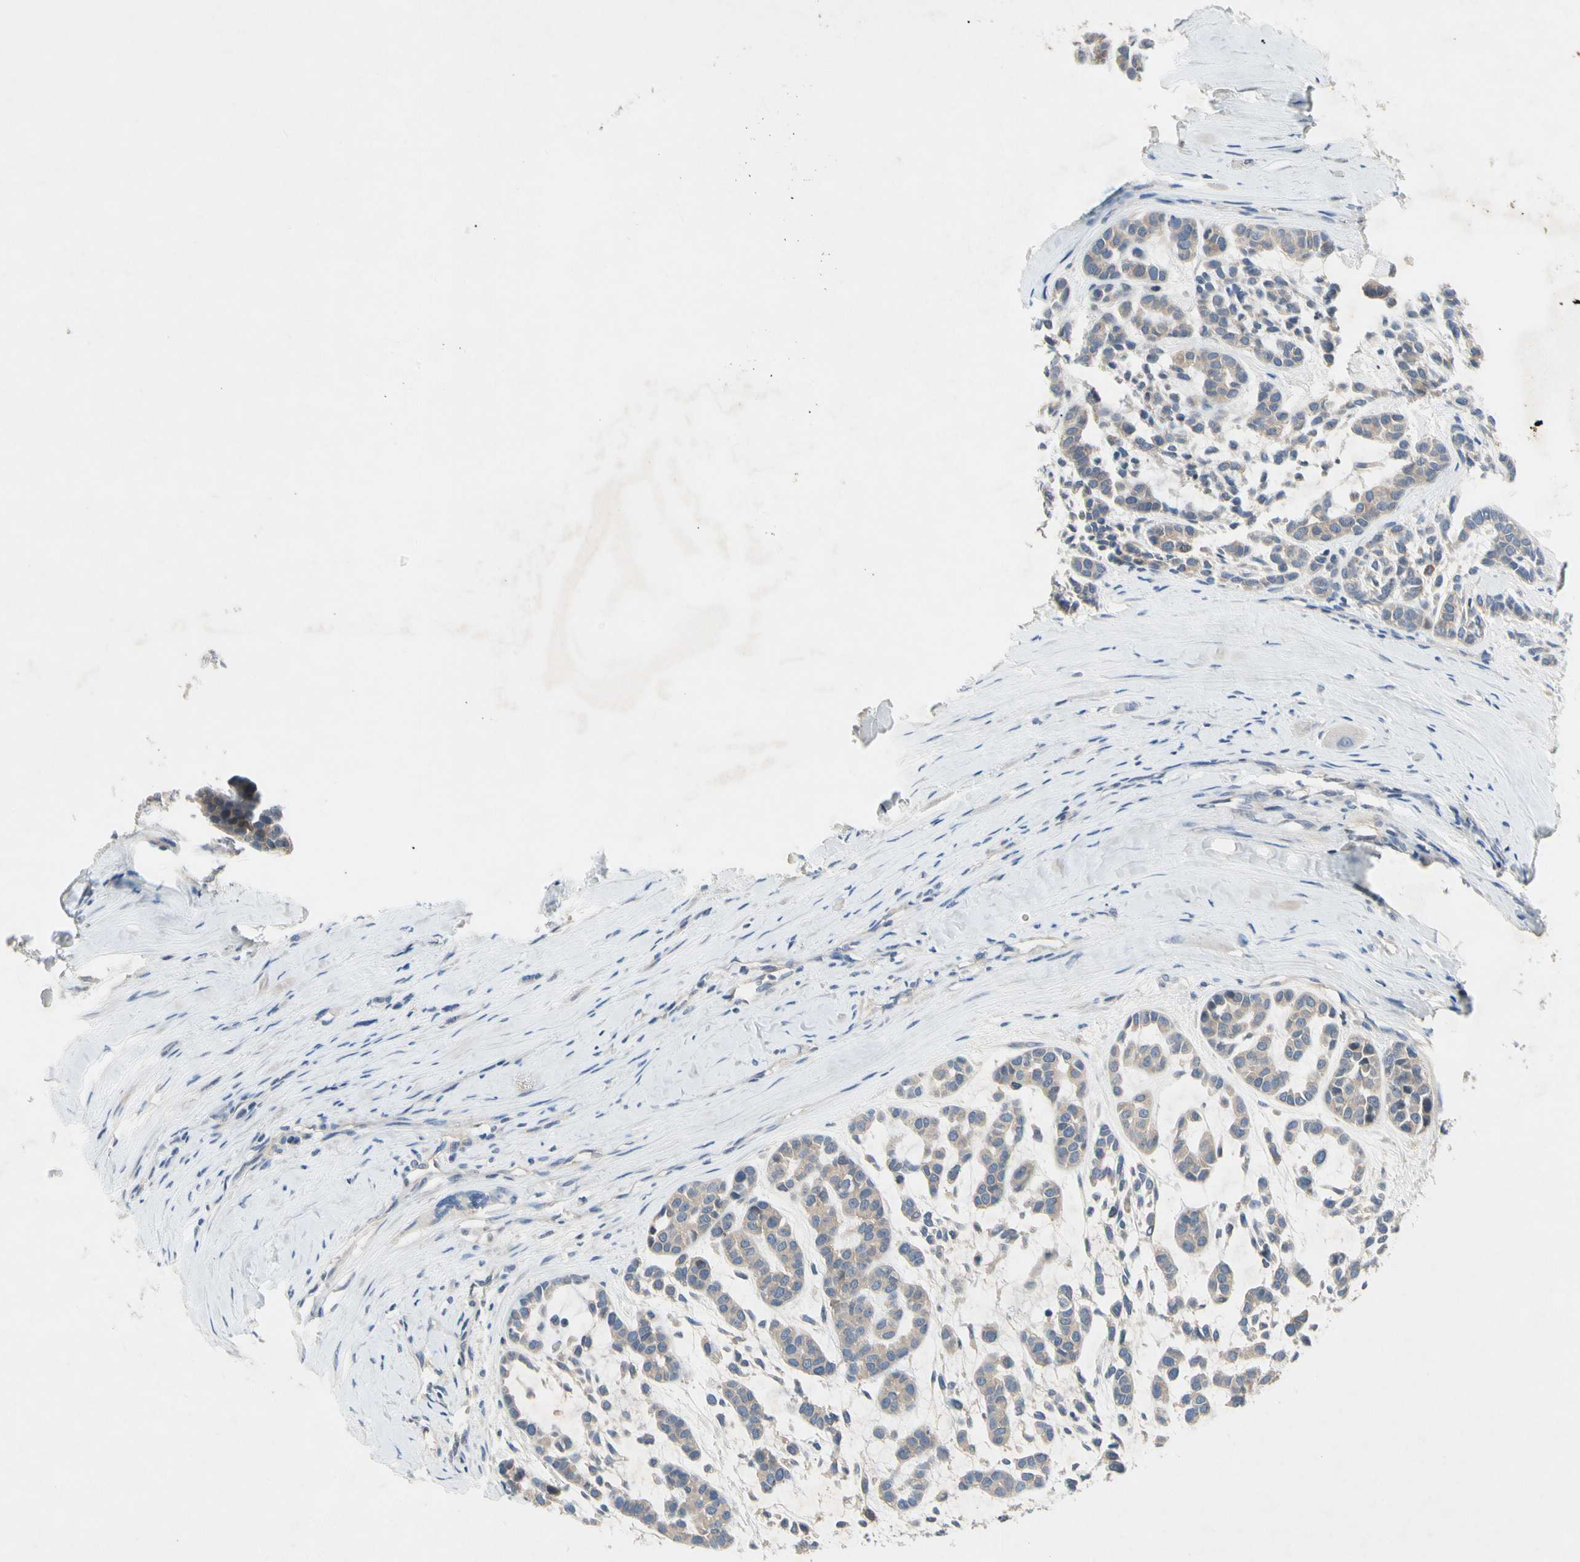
{"staining": {"intensity": "weak", "quantity": ">75%", "location": "cytoplasmic/membranous"}, "tissue": "head and neck cancer", "cell_type": "Tumor cells", "image_type": "cancer", "snomed": [{"axis": "morphology", "description": "Adenocarcinoma, NOS"}, {"axis": "morphology", "description": "Adenoma, NOS"}, {"axis": "topography", "description": "Head-Neck"}], "caption": "Tumor cells exhibit low levels of weak cytoplasmic/membranous staining in about >75% of cells in head and neck cancer.", "gene": "GAS6", "patient": {"sex": "female", "age": 55}}